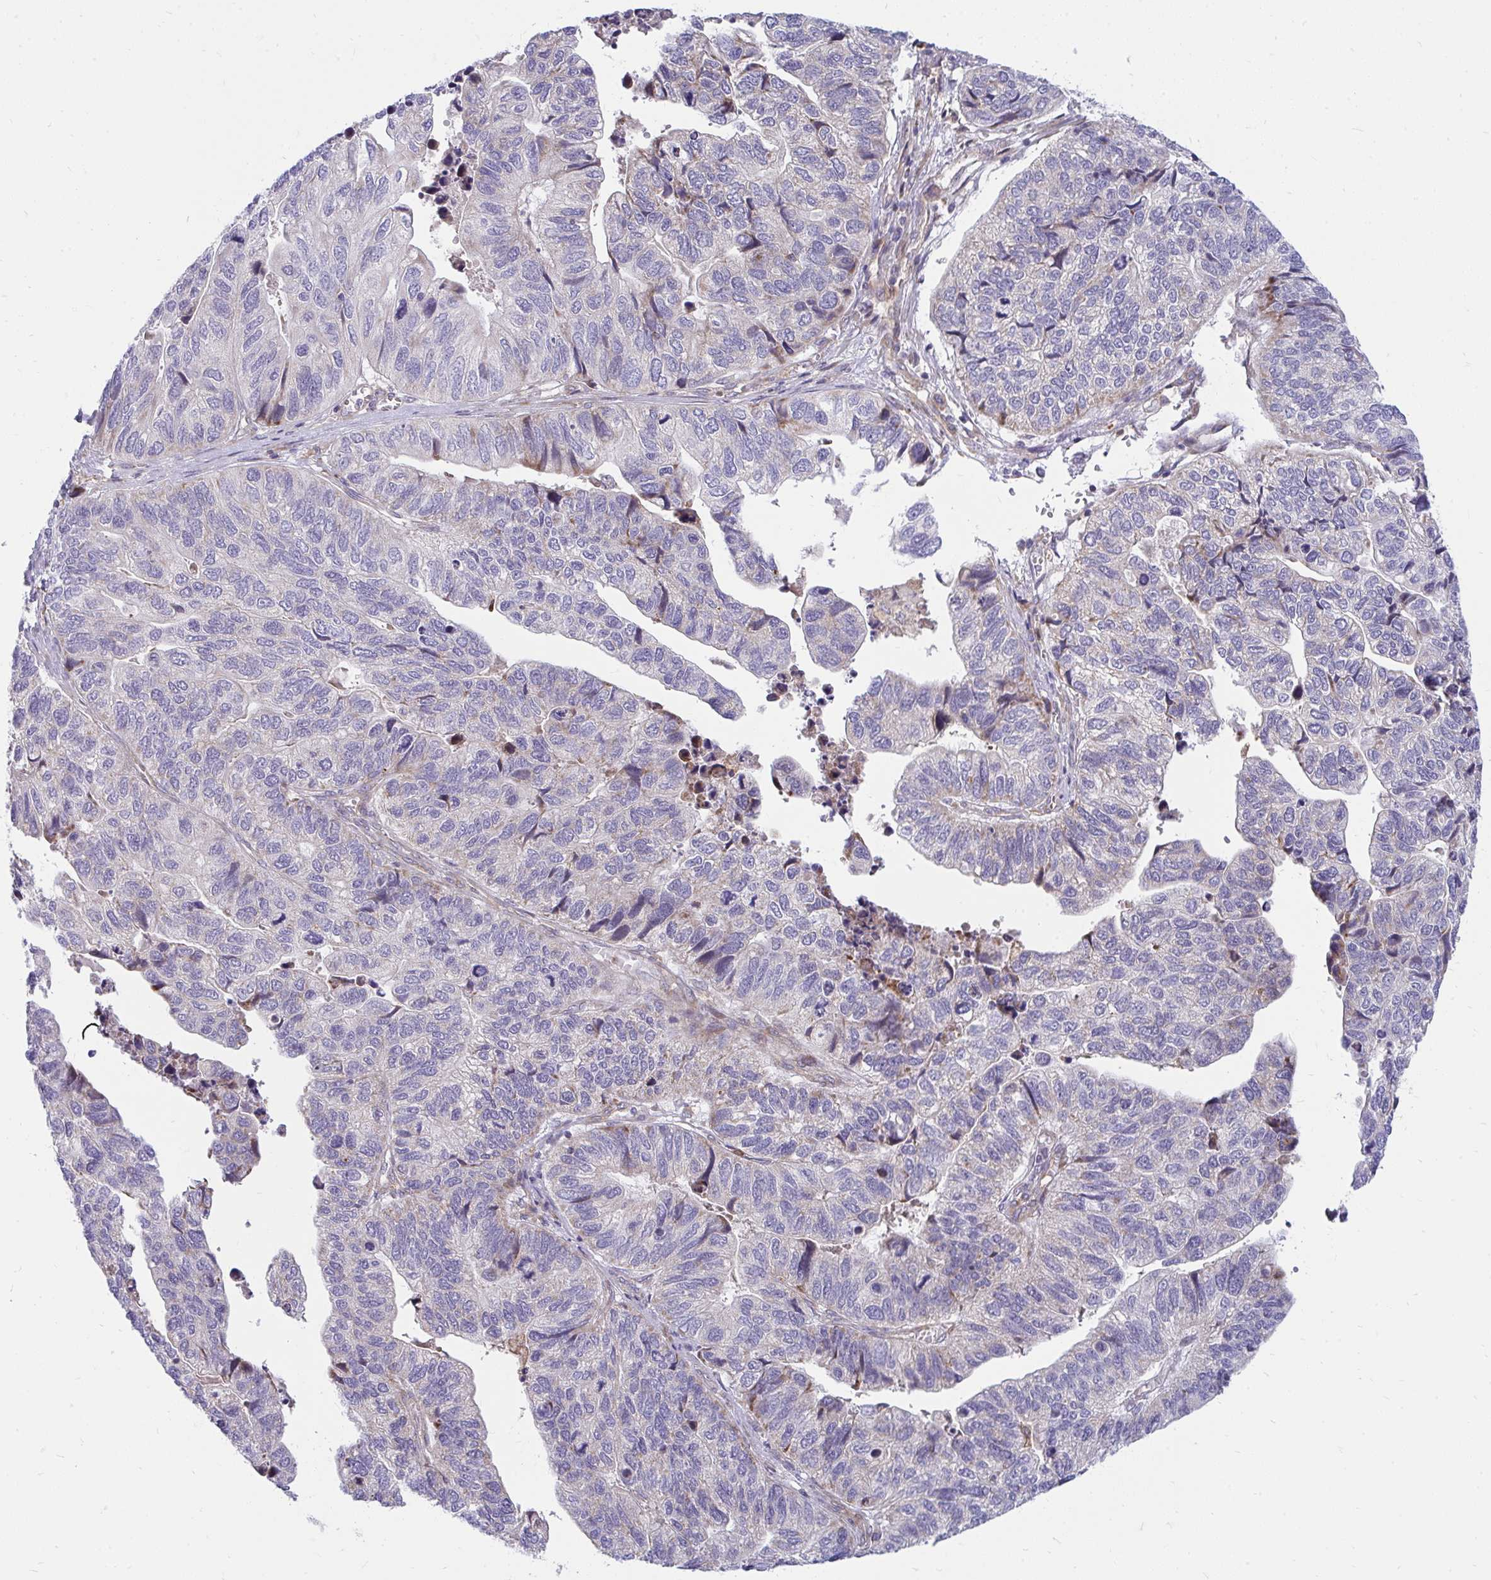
{"staining": {"intensity": "negative", "quantity": "none", "location": "none"}, "tissue": "stomach cancer", "cell_type": "Tumor cells", "image_type": "cancer", "snomed": [{"axis": "morphology", "description": "Adenocarcinoma, NOS"}, {"axis": "topography", "description": "Stomach, upper"}], "caption": "Immunohistochemistry (IHC) of adenocarcinoma (stomach) shows no positivity in tumor cells.", "gene": "ASAP1", "patient": {"sex": "female", "age": 67}}